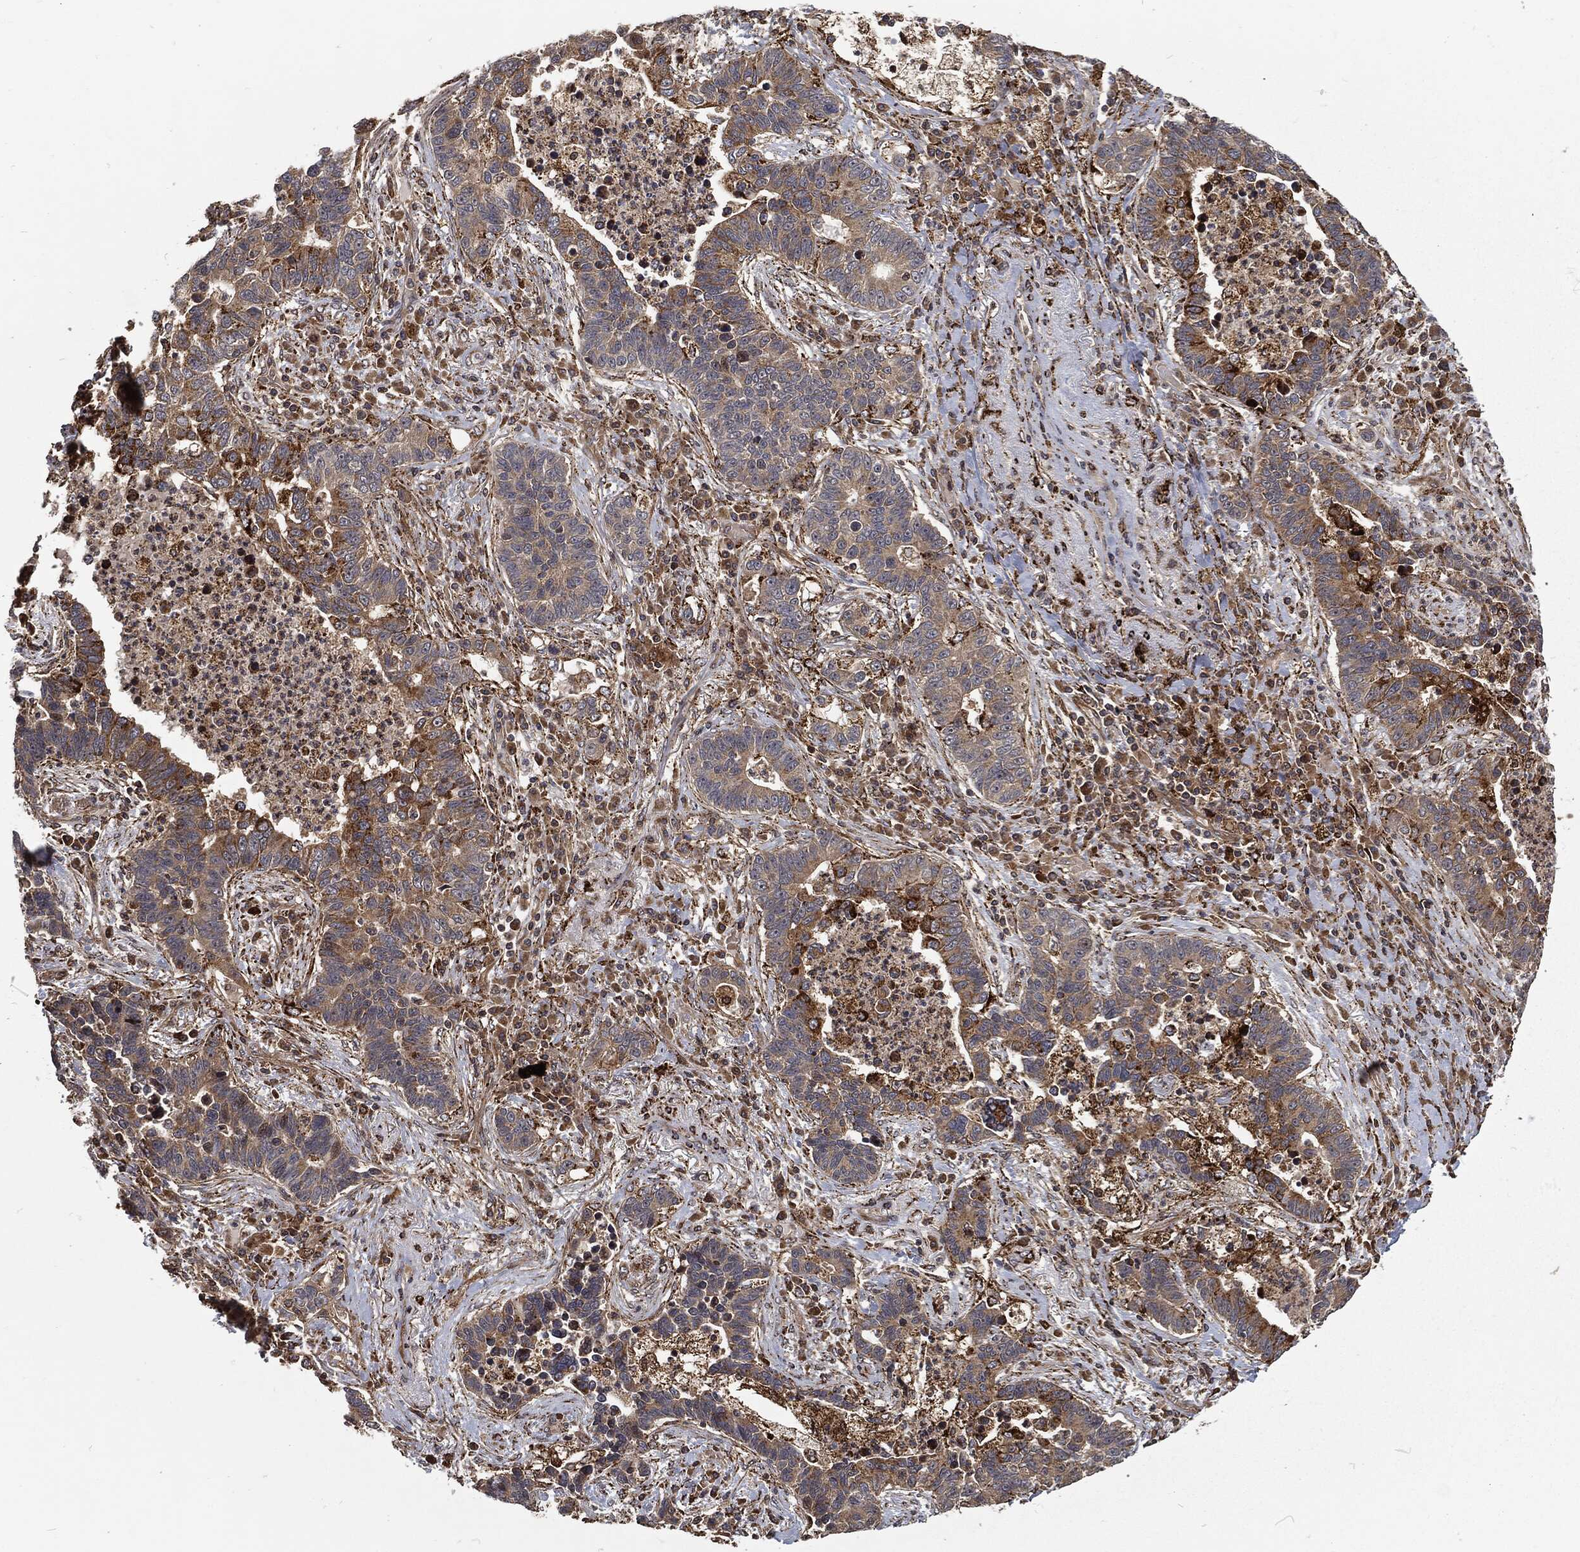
{"staining": {"intensity": "strong", "quantity": "<25%", "location": "cytoplasmic/membranous"}, "tissue": "lung cancer", "cell_type": "Tumor cells", "image_type": "cancer", "snomed": [{"axis": "morphology", "description": "Adenocarcinoma, NOS"}, {"axis": "topography", "description": "Lung"}], "caption": "The image reveals staining of lung cancer, revealing strong cytoplasmic/membranous protein positivity (brown color) within tumor cells. (brown staining indicates protein expression, while blue staining denotes nuclei).", "gene": "RFTN1", "patient": {"sex": "female", "age": 57}}